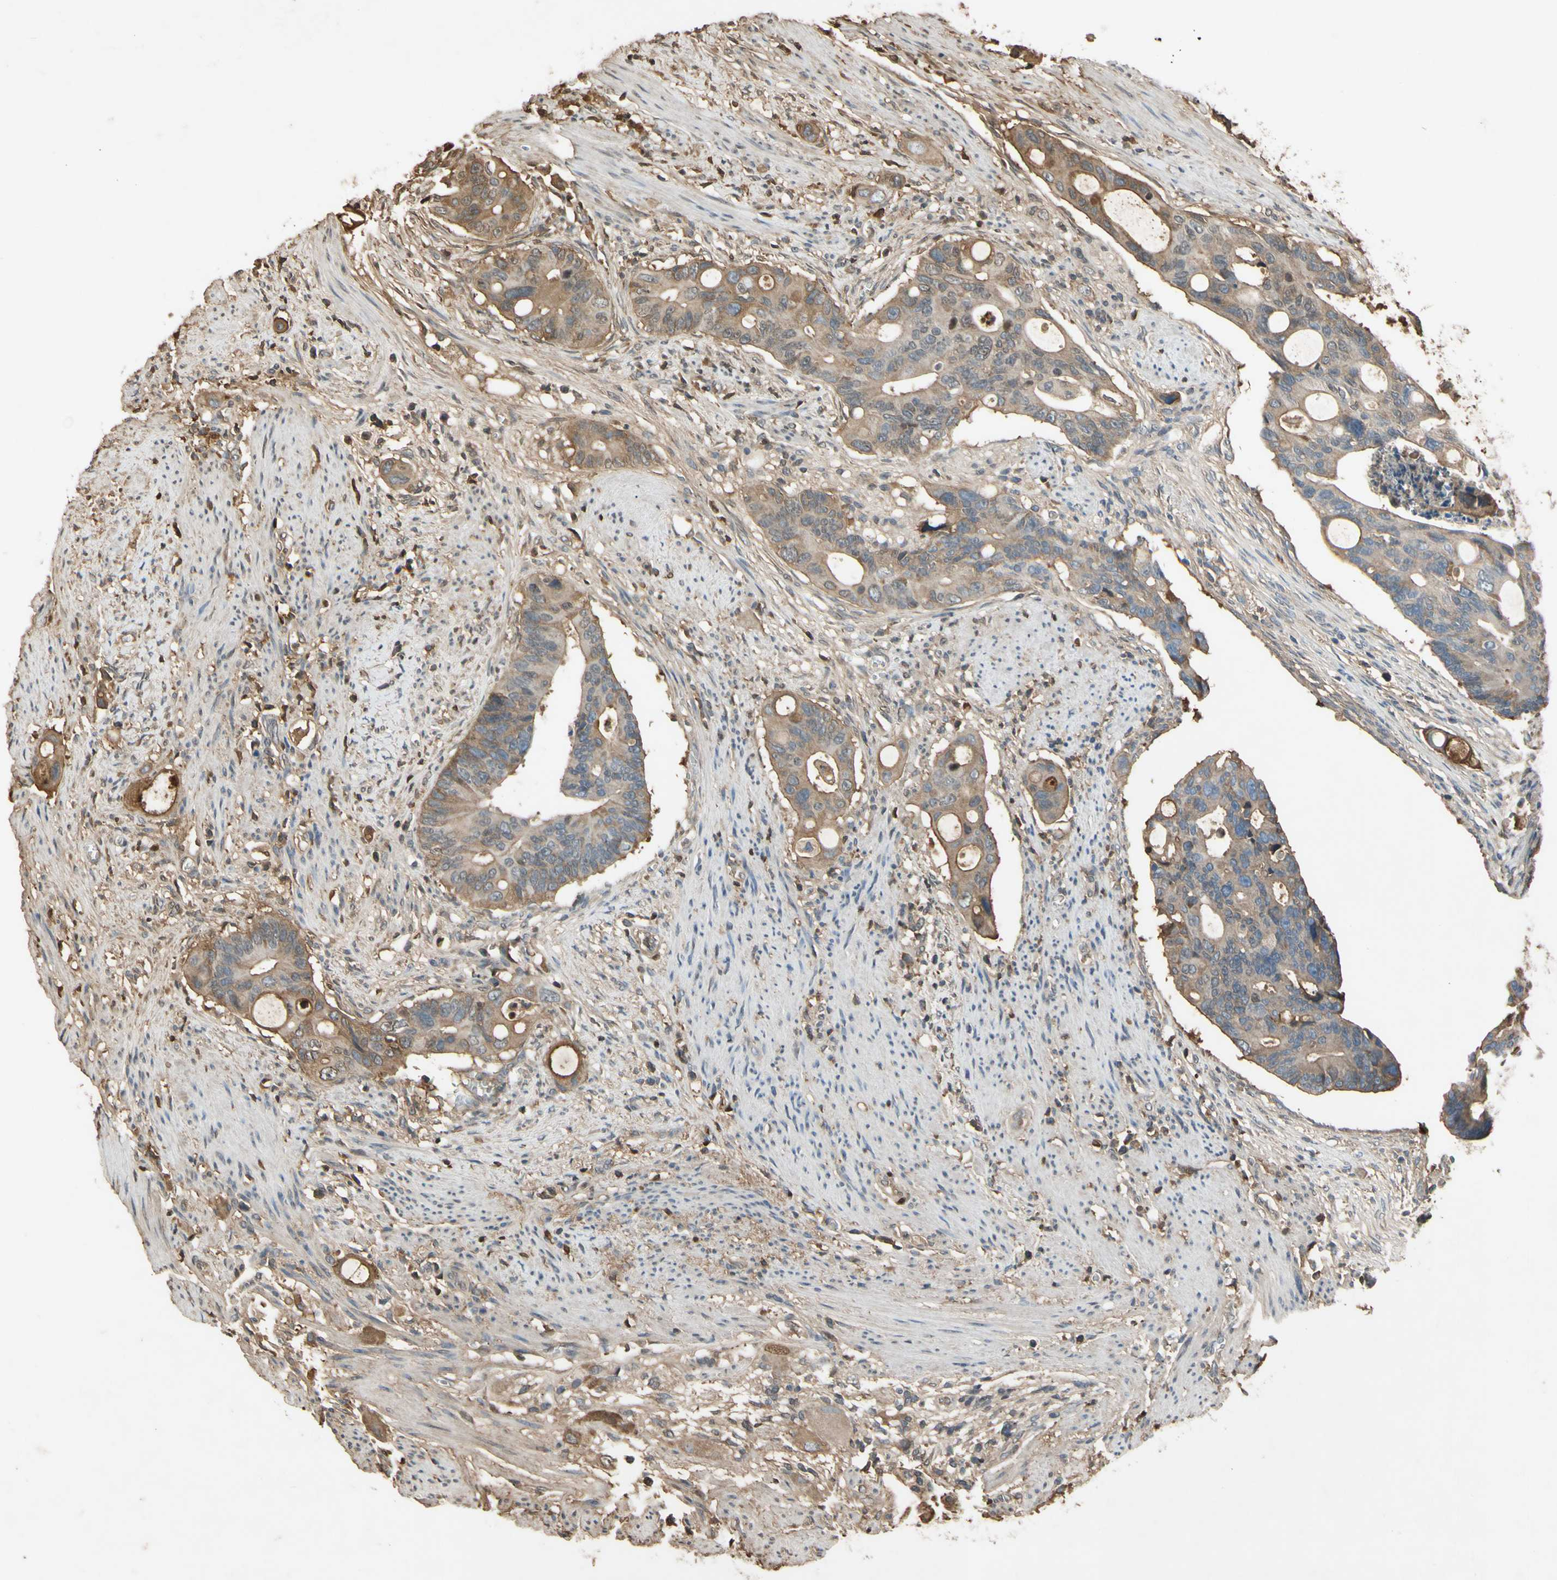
{"staining": {"intensity": "moderate", "quantity": "25%-75%", "location": "cytoplasmic/membranous"}, "tissue": "colorectal cancer", "cell_type": "Tumor cells", "image_type": "cancer", "snomed": [{"axis": "morphology", "description": "Adenocarcinoma, NOS"}, {"axis": "topography", "description": "Colon"}], "caption": "A brown stain labels moderate cytoplasmic/membranous positivity of a protein in human colorectal cancer tumor cells. Immunohistochemistry (ihc) stains the protein of interest in brown and the nuclei are stained blue.", "gene": "TIMP2", "patient": {"sex": "female", "age": 57}}